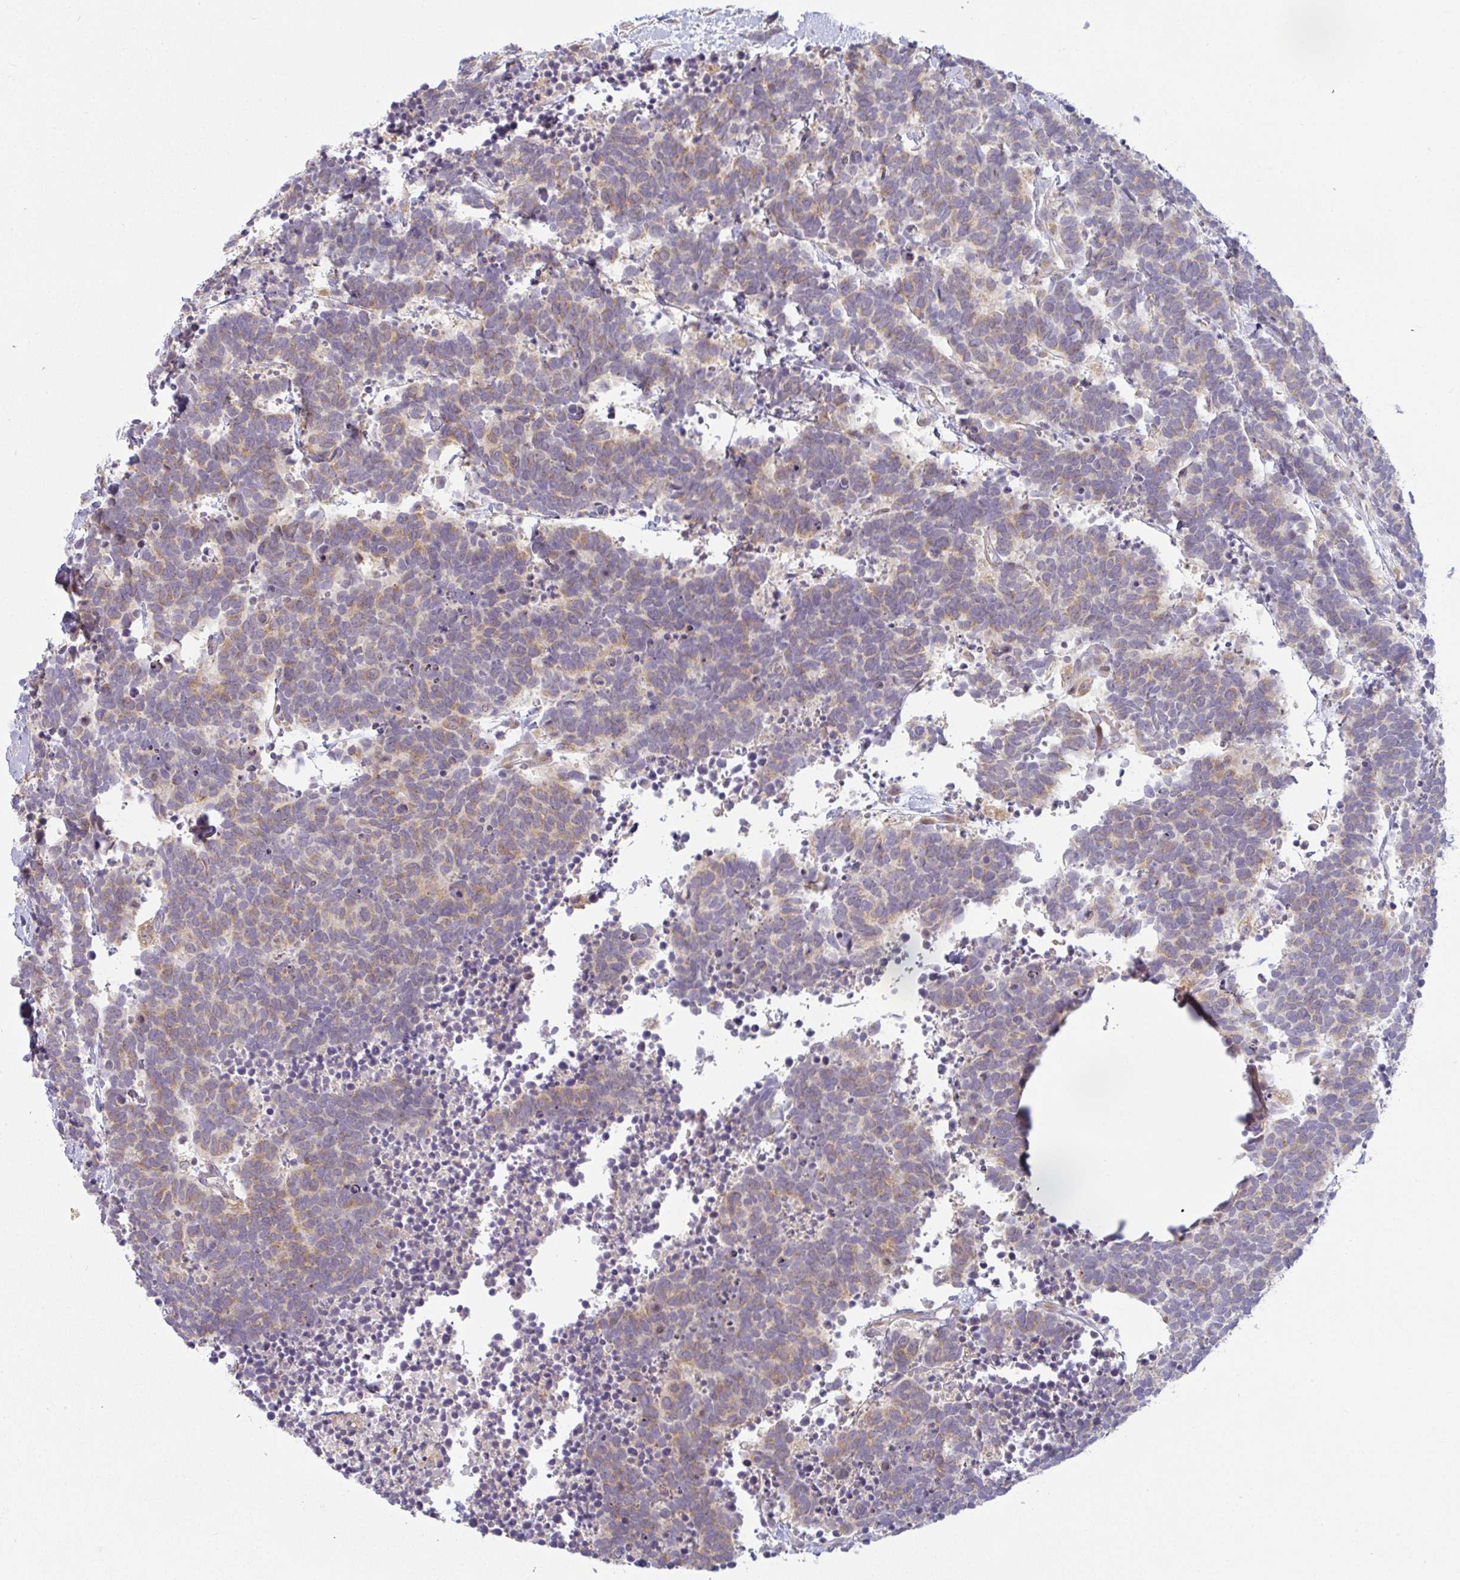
{"staining": {"intensity": "moderate", "quantity": "25%-75%", "location": "cytoplasmic/membranous"}, "tissue": "carcinoid", "cell_type": "Tumor cells", "image_type": "cancer", "snomed": [{"axis": "morphology", "description": "Carcinoma, NOS"}, {"axis": "morphology", "description": "Carcinoid, malignant, NOS"}, {"axis": "topography", "description": "Prostate"}], "caption": "Tumor cells exhibit medium levels of moderate cytoplasmic/membranous expression in about 25%-75% of cells in carcinoma.", "gene": "MOB1A", "patient": {"sex": "male", "age": 57}}